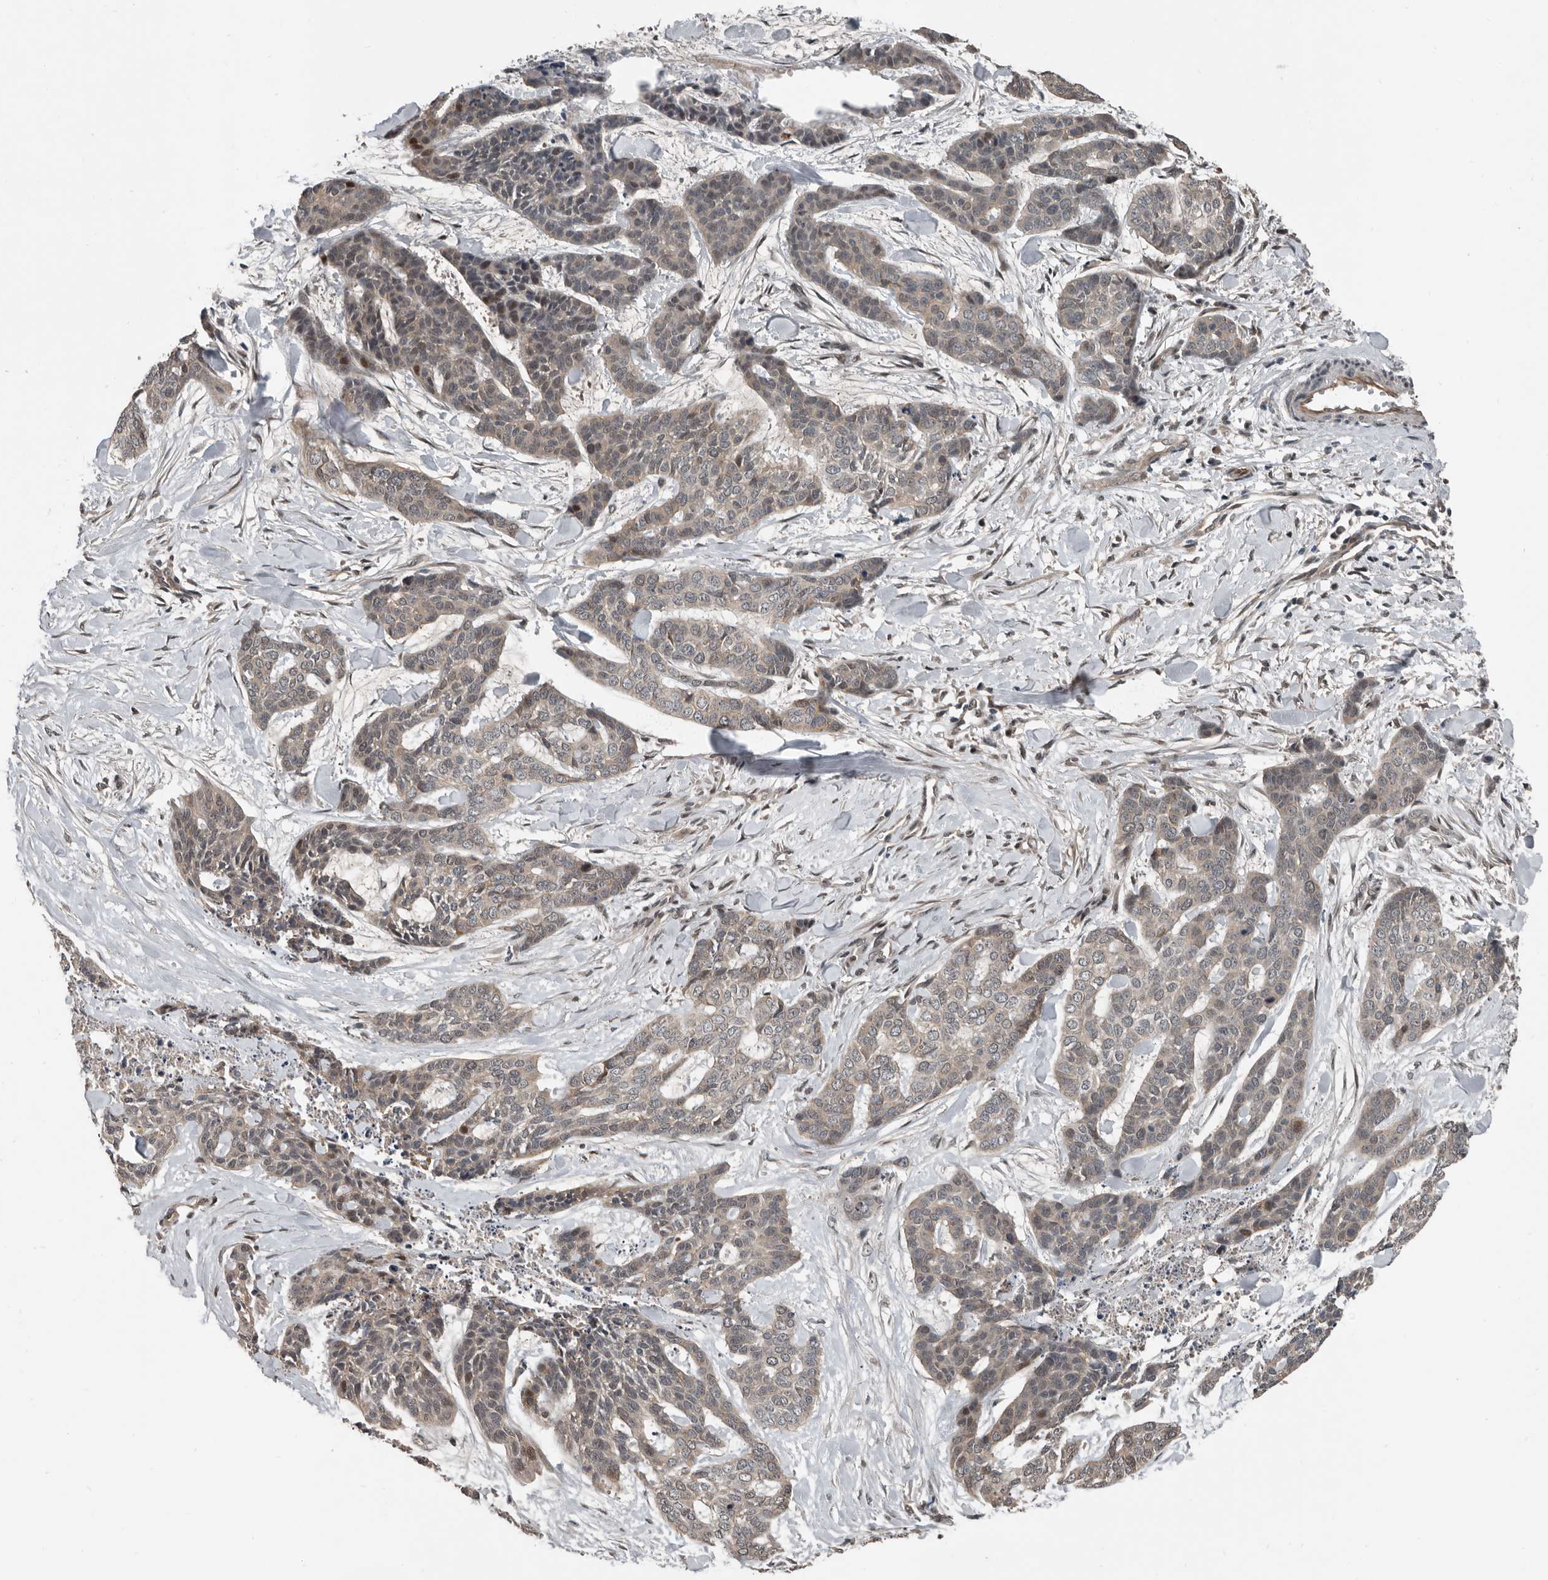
{"staining": {"intensity": "weak", "quantity": "<25%", "location": "nuclear"}, "tissue": "skin cancer", "cell_type": "Tumor cells", "image_type": "cancer", "snomed": [{"axis": "morphology", "description": "Basal cell carcinoma"}, {"axis": "topography", "description": "Skin"}], "caption": "Protein analysis of skin cancer (basal cell carcinoma) displays no significant expression in tumor cells. (DAB (3,3'-diaminobenzidine) IHC, high magnification).", "gene": "YOD1", "patient": {"sex": "female", "age": 64}}